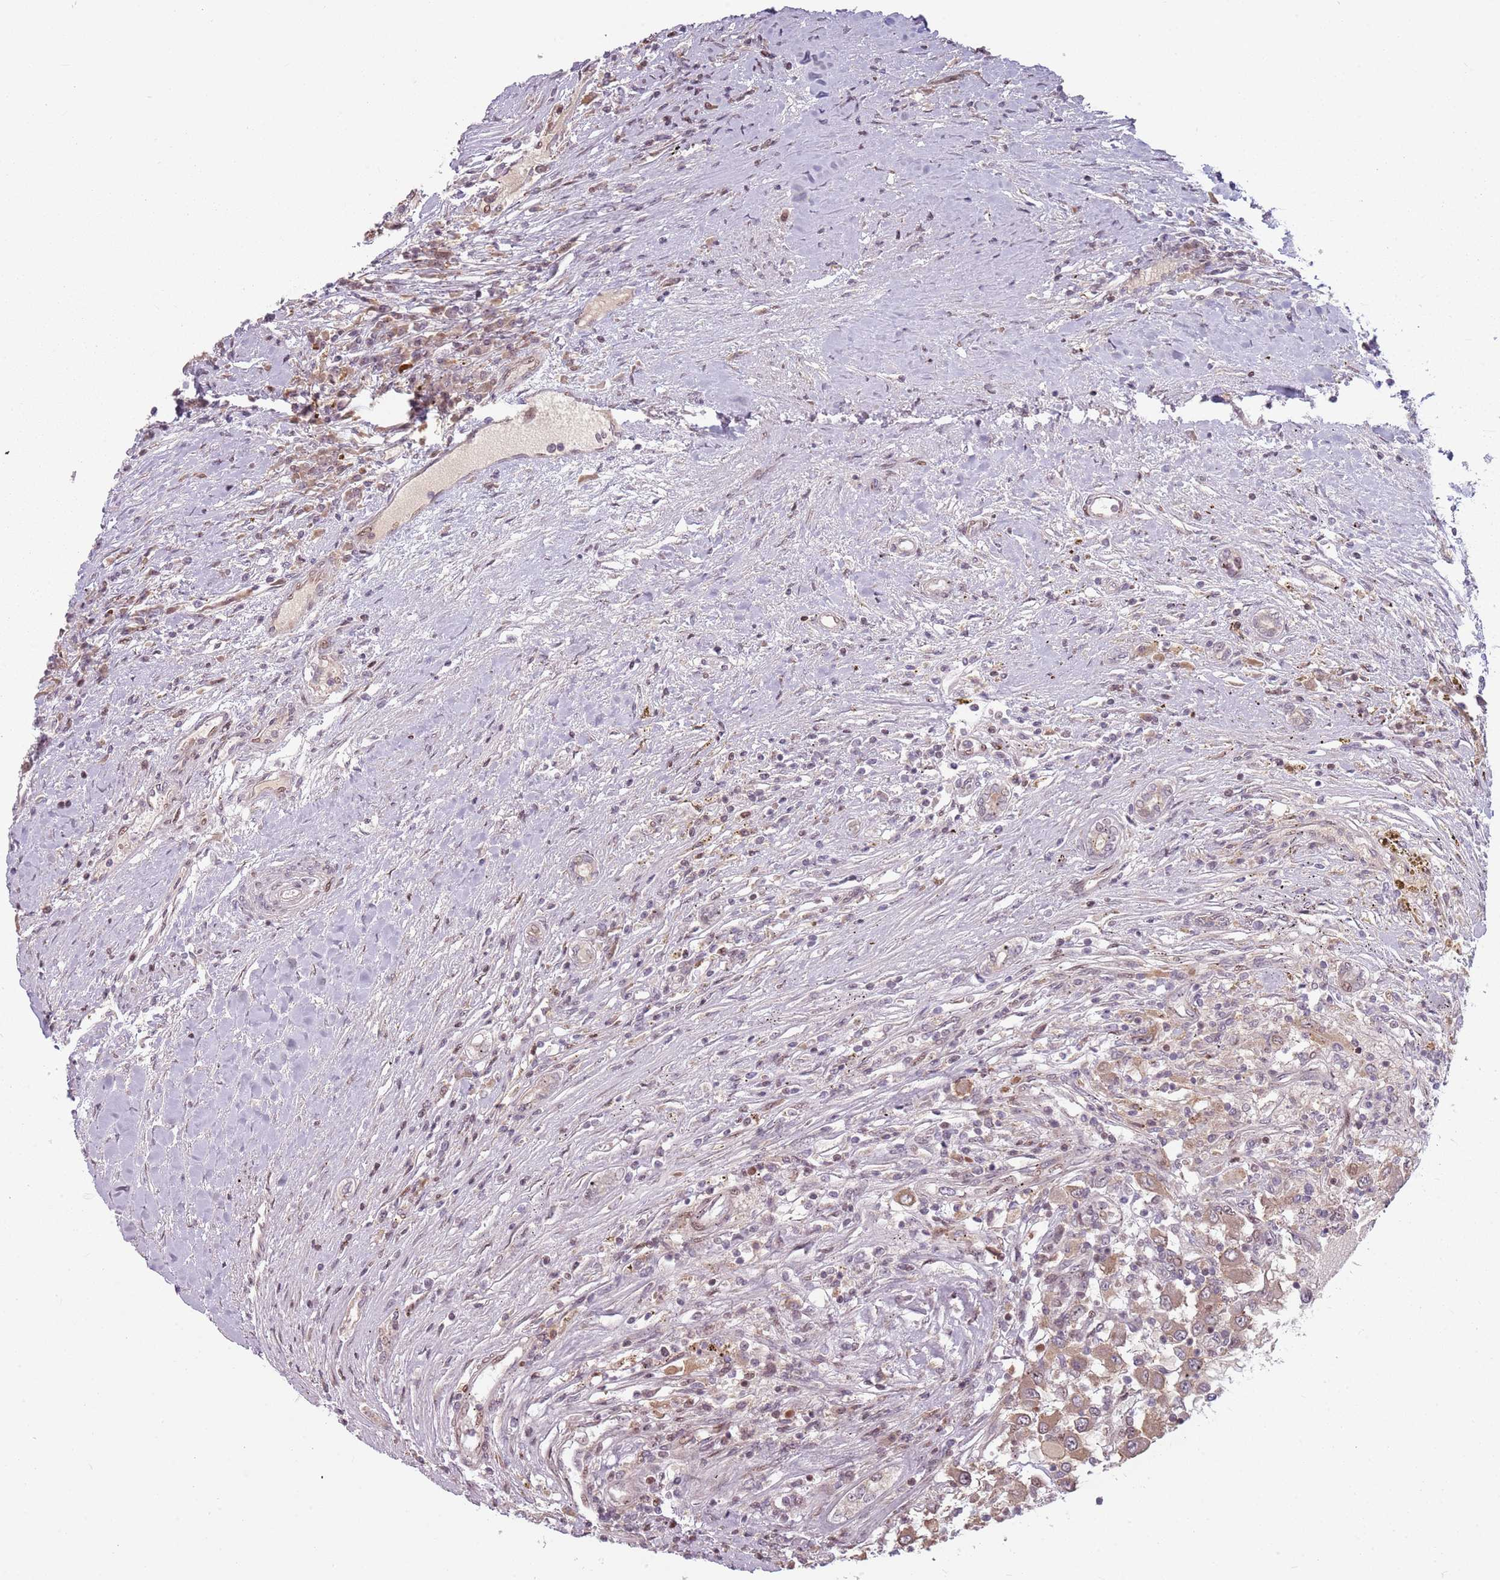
{"staining": {"intensity": "moderate", "quantity": ">75%", "location": "cytoplasmic/membranous"}, "tissue": "renal cancer", "cell_type": "Tumor cells", "image_type": "cancer", "snomed": [{"axis": "morphology", "description": "Adenocarcinoma, NOS"}, {"axis": "topography", "description": "Kidney"}], "caption": "DAB (3,3'-diaminobenzidine) immunohistochemical staining of human renal cancer (adenocarcinoma) shows moderate cytoplasmic/membranous protein positivity in approximately >75% of tumor cells. The staining is performed using DAB brown chromogen to label protein expression. The nuclei are counter-stained blue using hematoxylin.", "gene": "ADGRG1", "patient": {"sex": "female", "age": 67}}